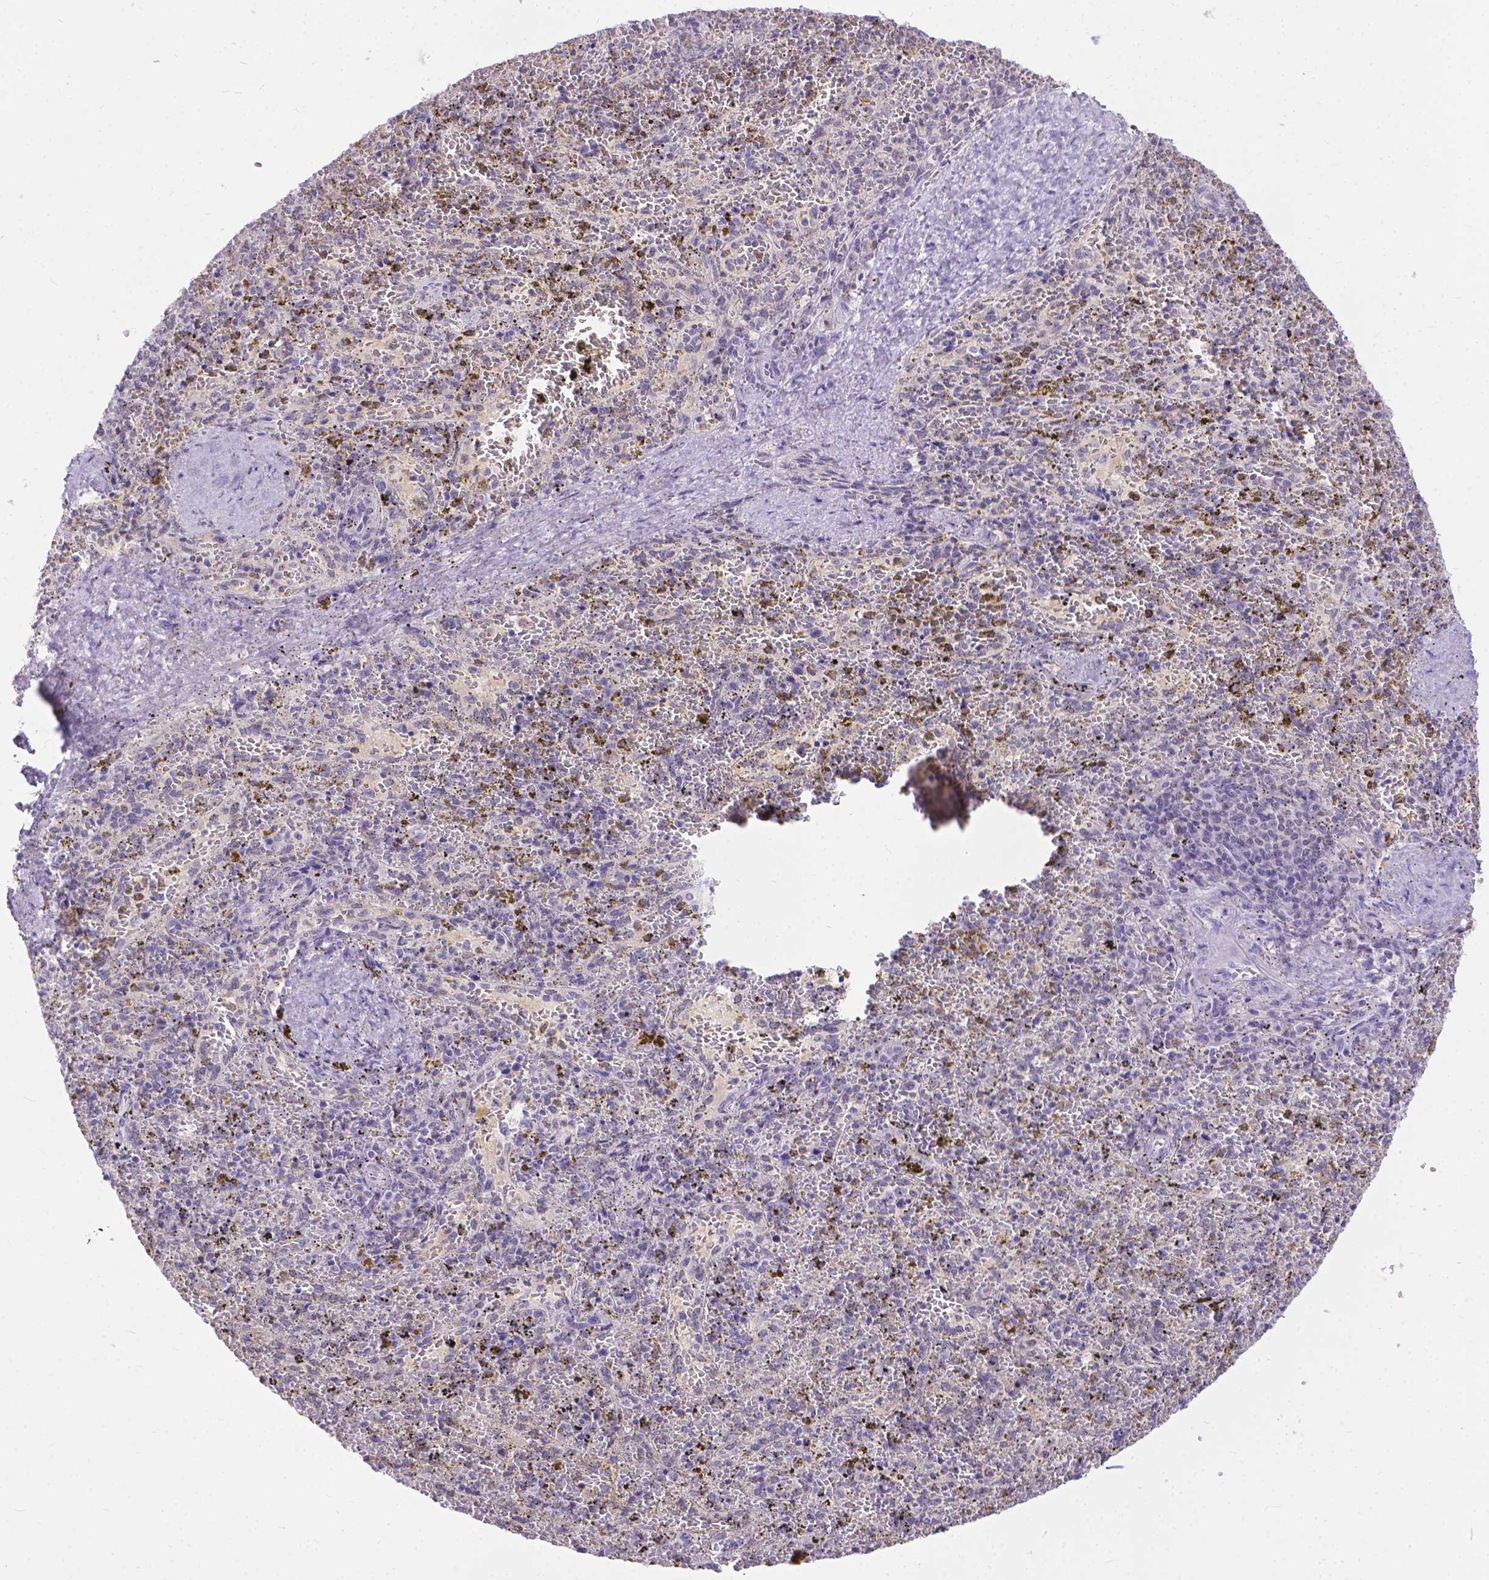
{"staining": {"intensity": "negative", "quantity": "none", "location": "none"}, "tissue": "spleen", "cell_type": "Cells in red pulp", "image_type": "normal", "snomed": [{"axis": "morphology", "description": "Normal tissue, NOS"}, {"axis": "topography", "description": "Spleen"}], "caption": "Immunohistochemistry micrograph of normal spleen stained for a protein (brown), which displays no staining in cells in red pulp. (Stains: DAB (3,3'-diaminobenzidine) immunohistochemistry with hematoxylin counter stain, Microscopy: brightfield microscopy at high magnification).", "gene": "TTLL6", "patient": {"sex": "female", "age": 50}}